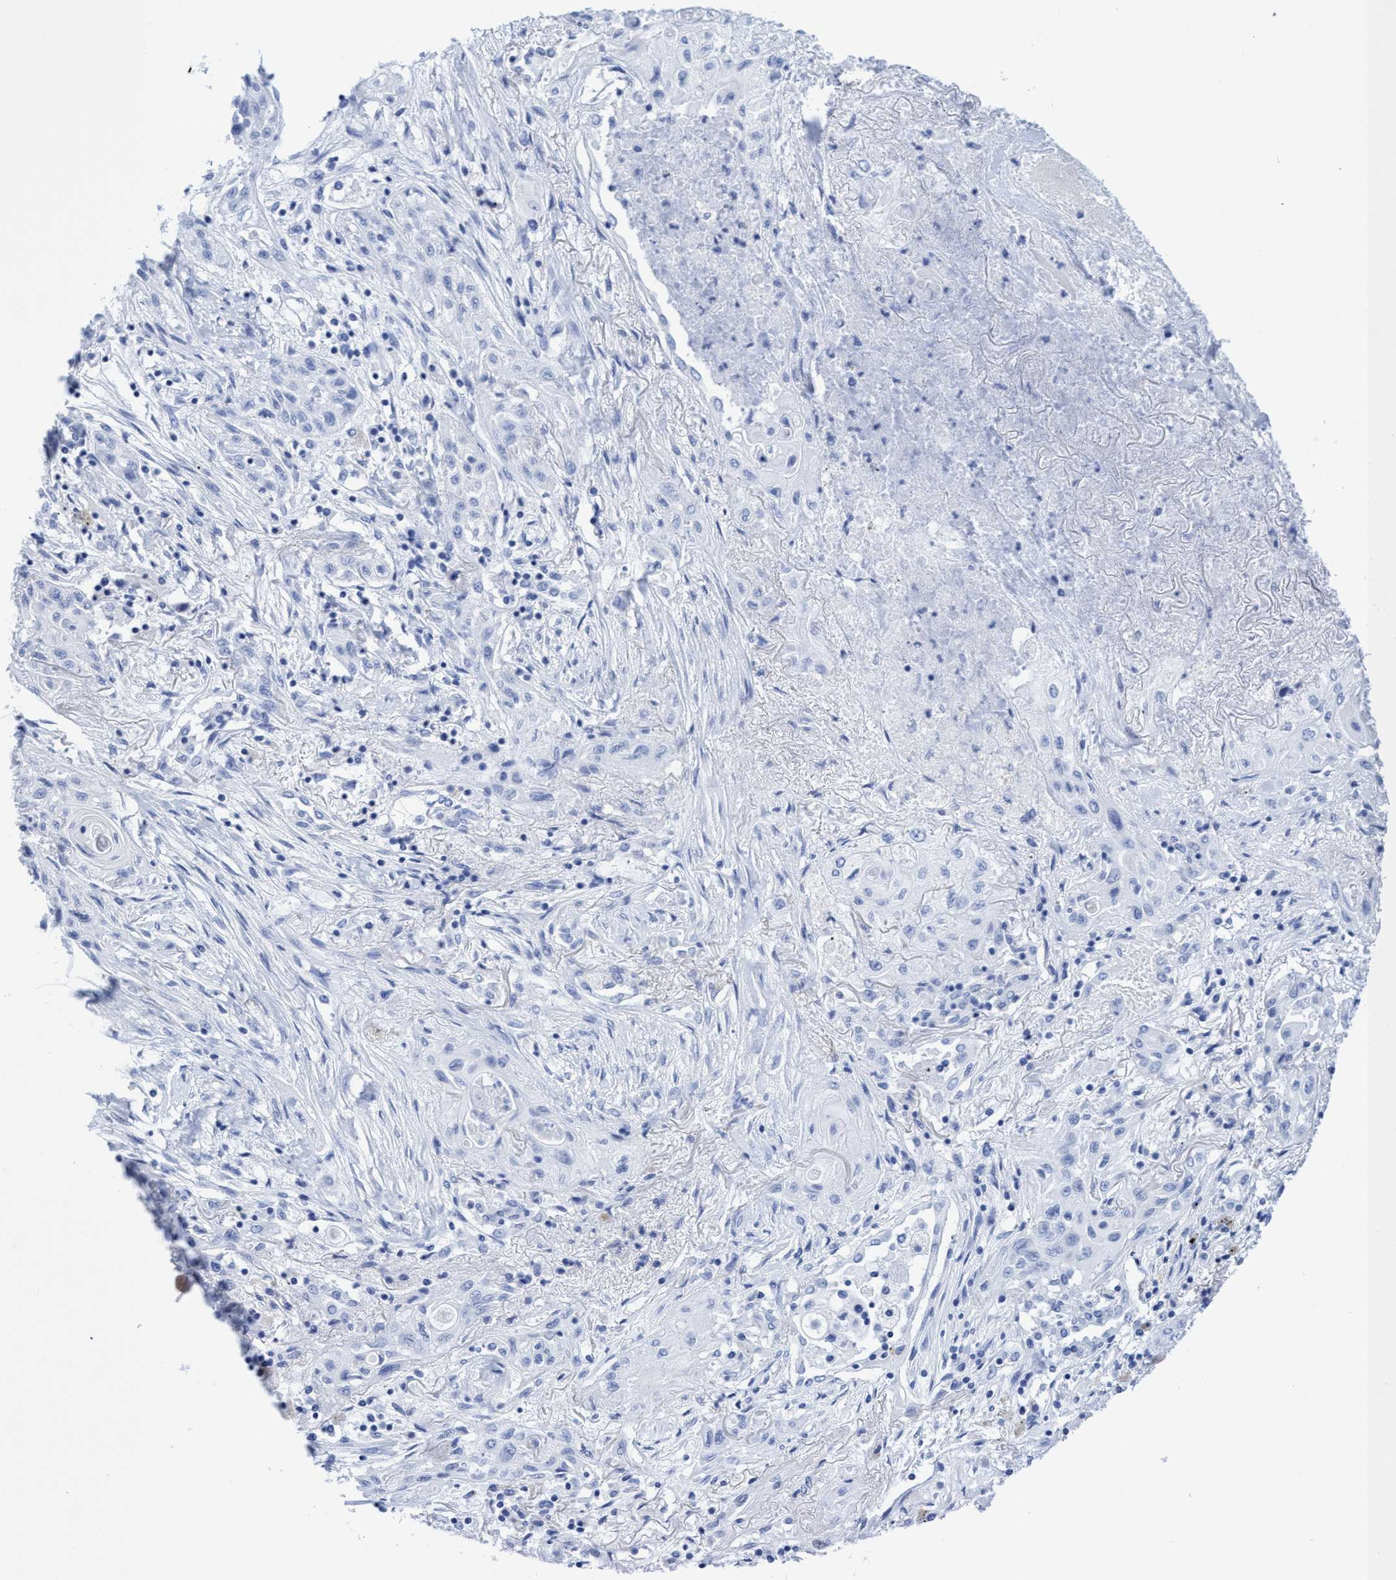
{"staining": {"intensity": "negative", "quantity": "none", "location": "none"}, "tissue": "lung cancer", "cell_type": "Tumor cells", "image_type": "cancer", "snomed": [{"axis": "morphology", "description": "Squamous cell carcinoma, NOS"}, {"axis": "topography", "description": "Lung"}], "caption": "This is an IHC photomicrograph of lung squamous cell carcinoma. There is no expression in tumor cells.", "gene": "INSL6", "patient": {"sex": "female", "age": 47}}